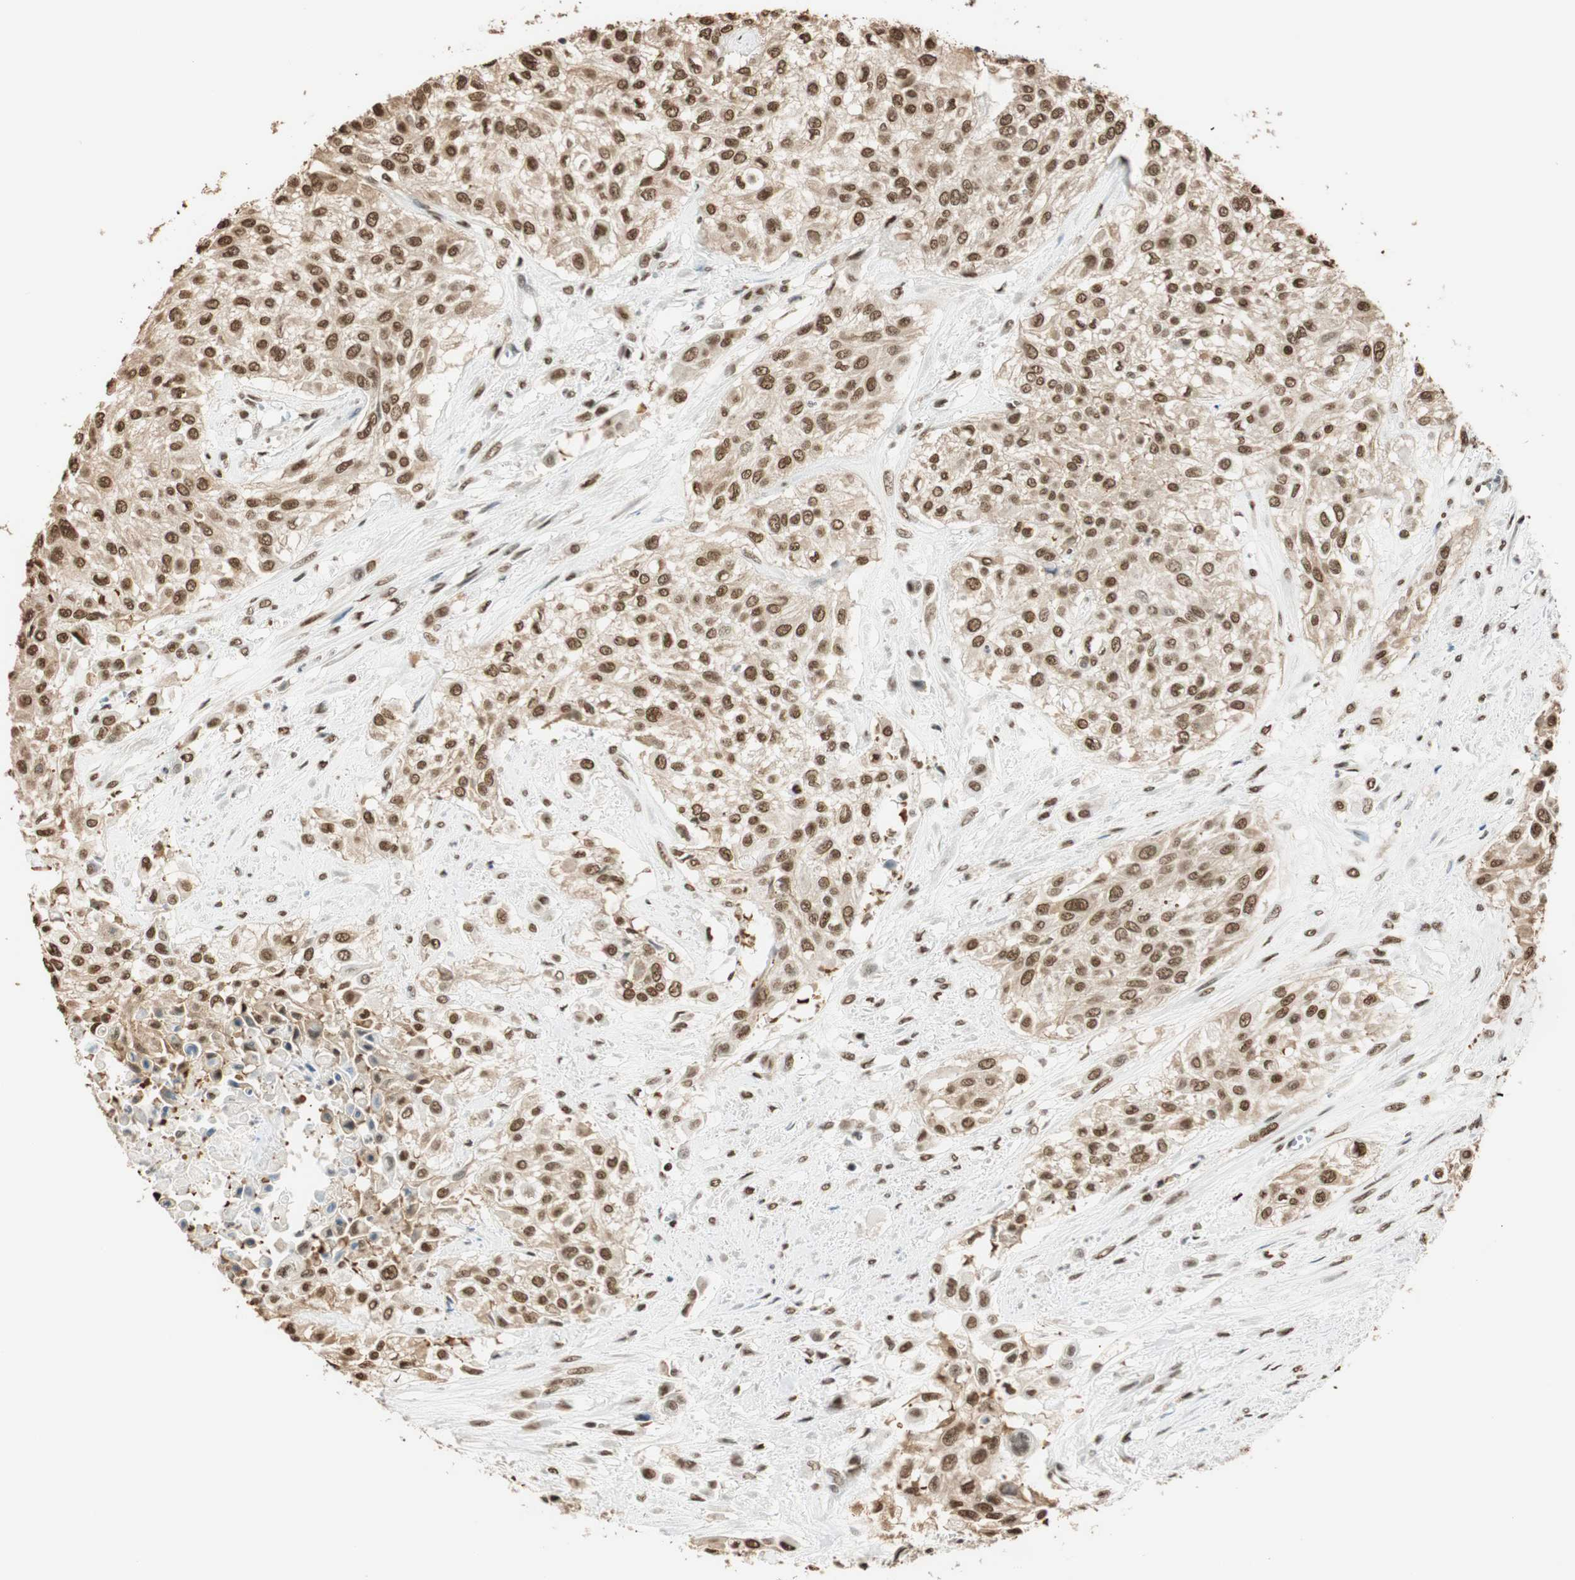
{"staining": {"intensity": "strong", "quantity": ">75%", "location": "cytoplasmic/membranous,nuclear"}, "tissue": "urothelial cancer", "cell_type": "Tumor cells", "image_type": "cancer", "snomed": [{"axis": "morphology", "description": "Urothelial carcinoma, High grade"}, {"axis": "topography", "description": "Urinary bladder"}], "caption": "This photomicrograph exhibits IHC staining of human urothelial cancer, with high strong cytoplasmic/membranous and nuclear positivity in approximately >75% of tumor cells.", "gene": "FANCG", "patient": {"sex": "male", "age": 57}}